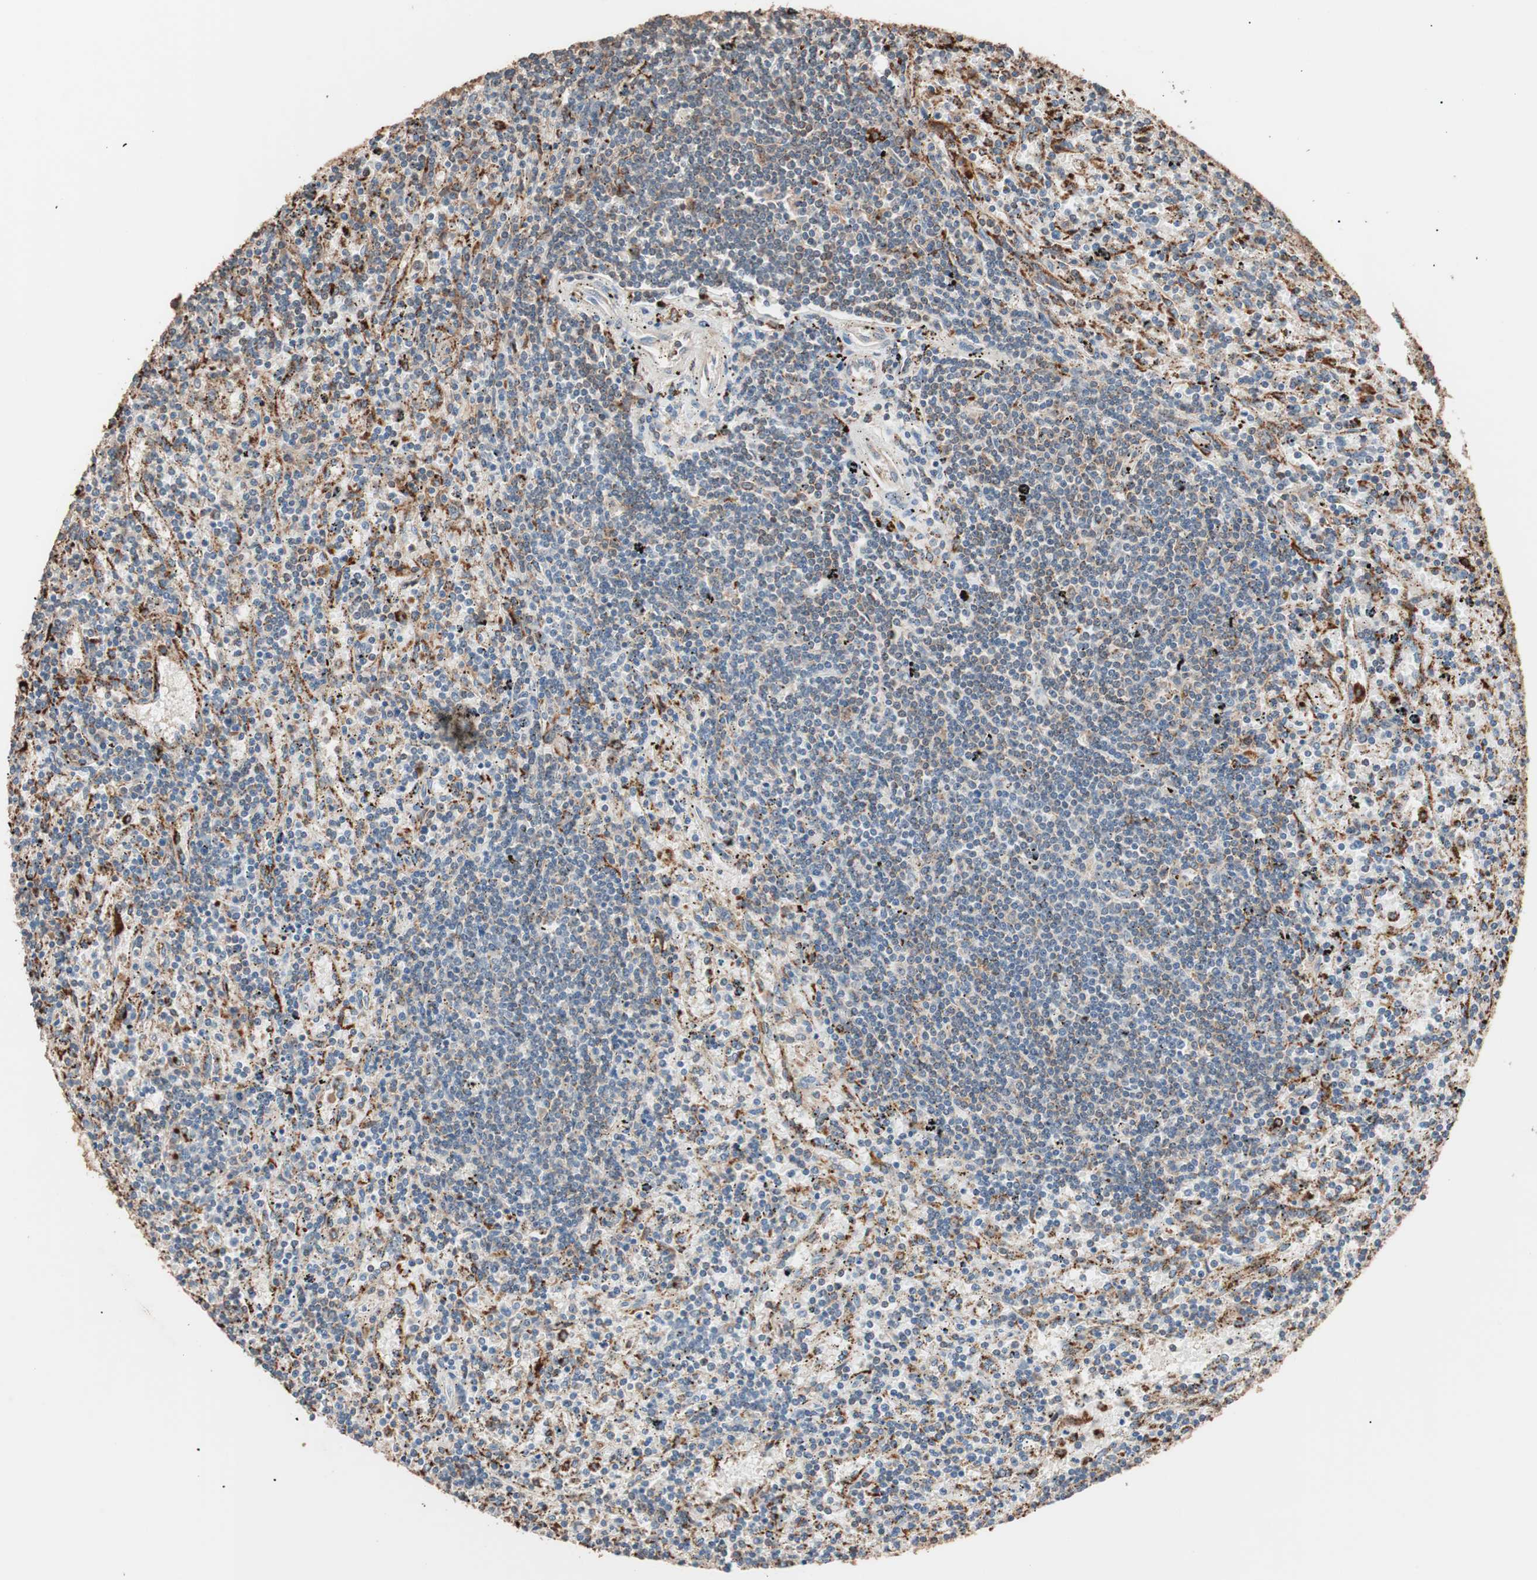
{"staining": {"intensity": "weak", "quantity": "25%-75%", "location": "cytoplasmic/membranous"}, "tissue": "lymphoma", "cell_type": "Tumor cells", "image_type": "cancer", "snomed": [{"axis": "morphology", "description": "Malignant lymphoma, non-Hodgkin's type, Low grade"}, {"axis": "topography", "description": "Spleen"}], "caption": "The image shows immunohistochemical staining of malignant lymphoma, non-Hodgkin's type (low-grade). There is weak cytoplasmic/membranous expression is appreciated in about 25%-75% of tumor cells.", "gene": "CCT3", "patient": {"sex": "male", "age": 76}}